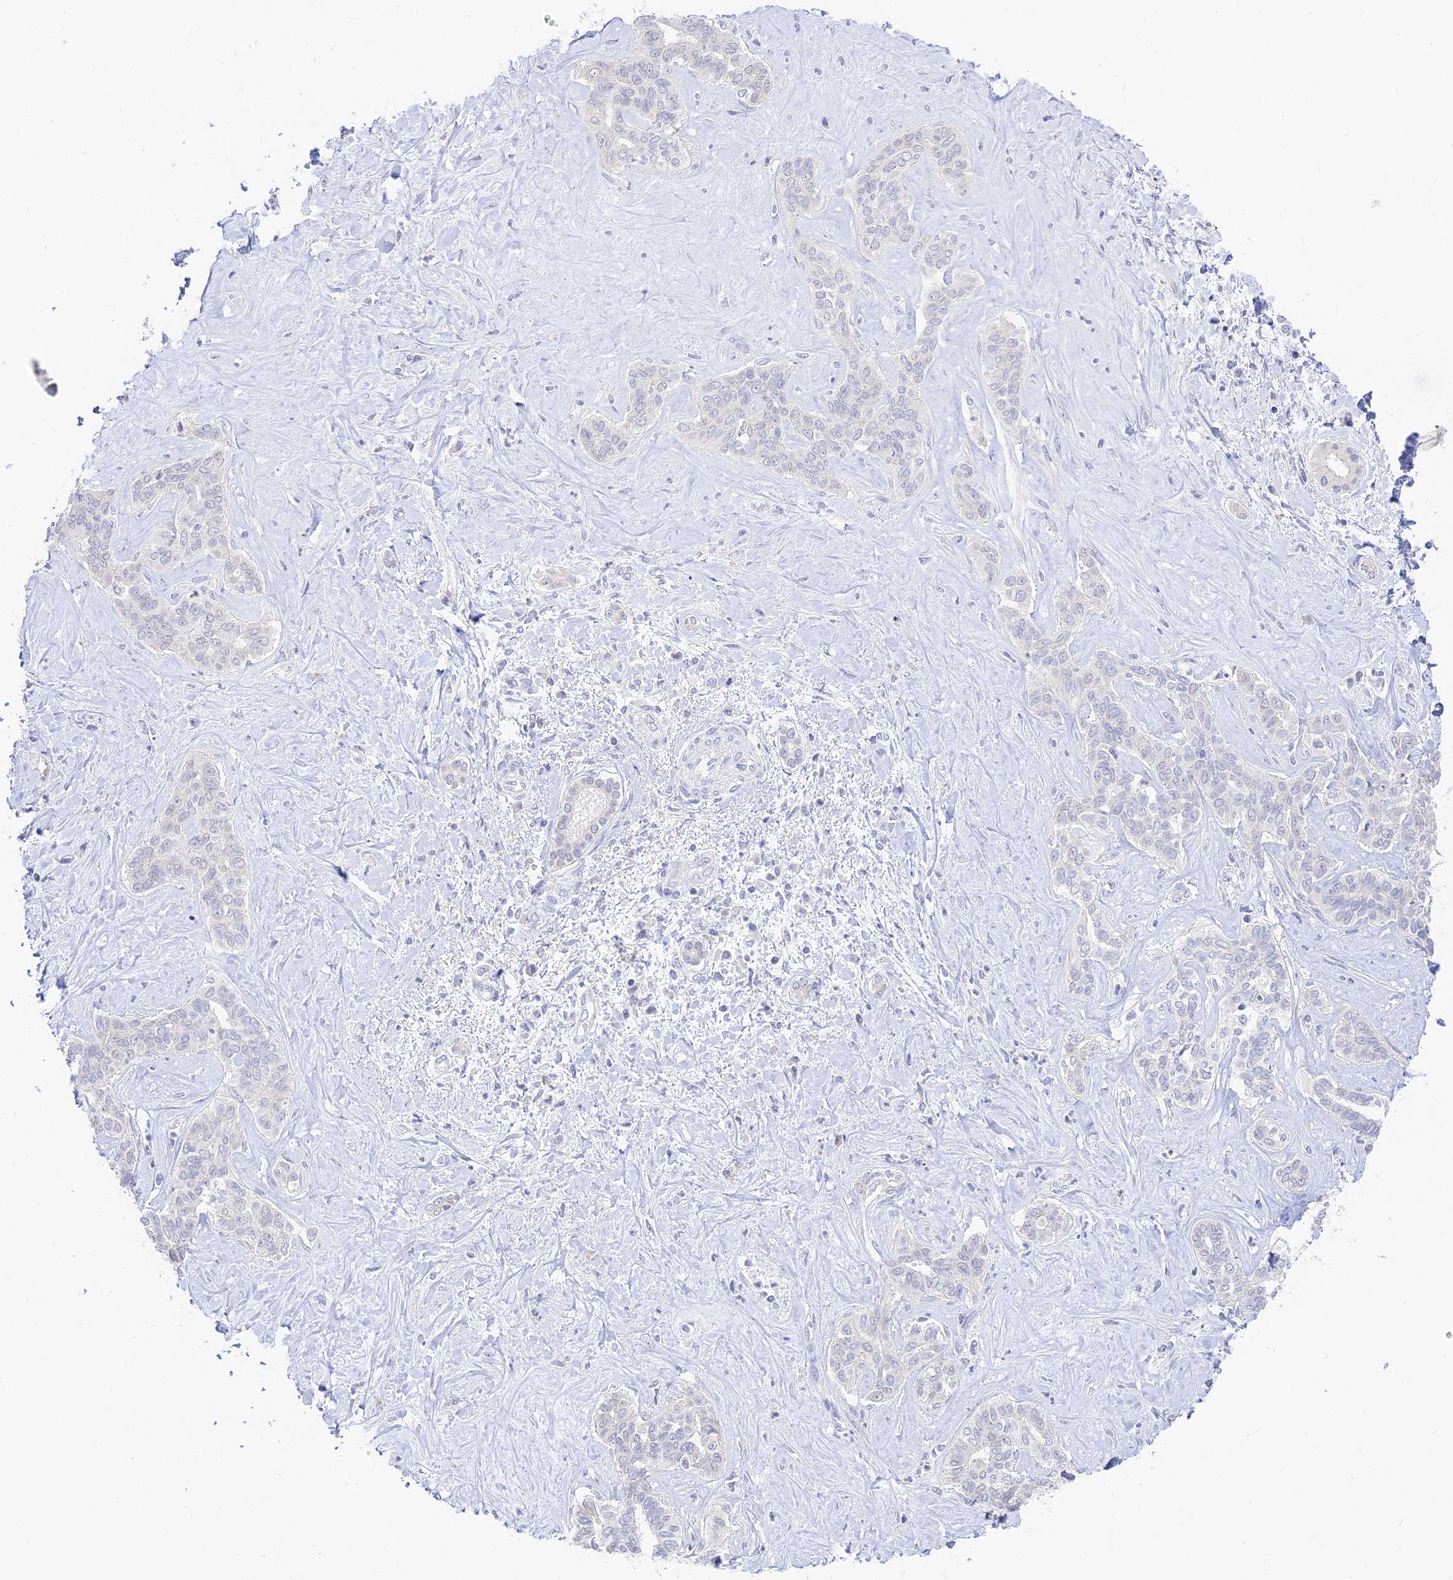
{"staining": {"intensity": "negative", "quantity": "none", "location": "none"}, "tissue": "liver cancer", "cell_type": "Tumor cells", "image_type": "cancer", "snomed": [{"axis": "morphology", "description": "Cholangiocarcinoma"}, {"axis": "topography", "description": "Liver"}], "caption": "This photomicrograph is of liver cancer stained with IHC to label a protein in brown with the nuclei are counter-stained blue. There is no staining in tumor cells.", "gene": "TMEM40", "patient": {"sex": "female", "age": 77}}